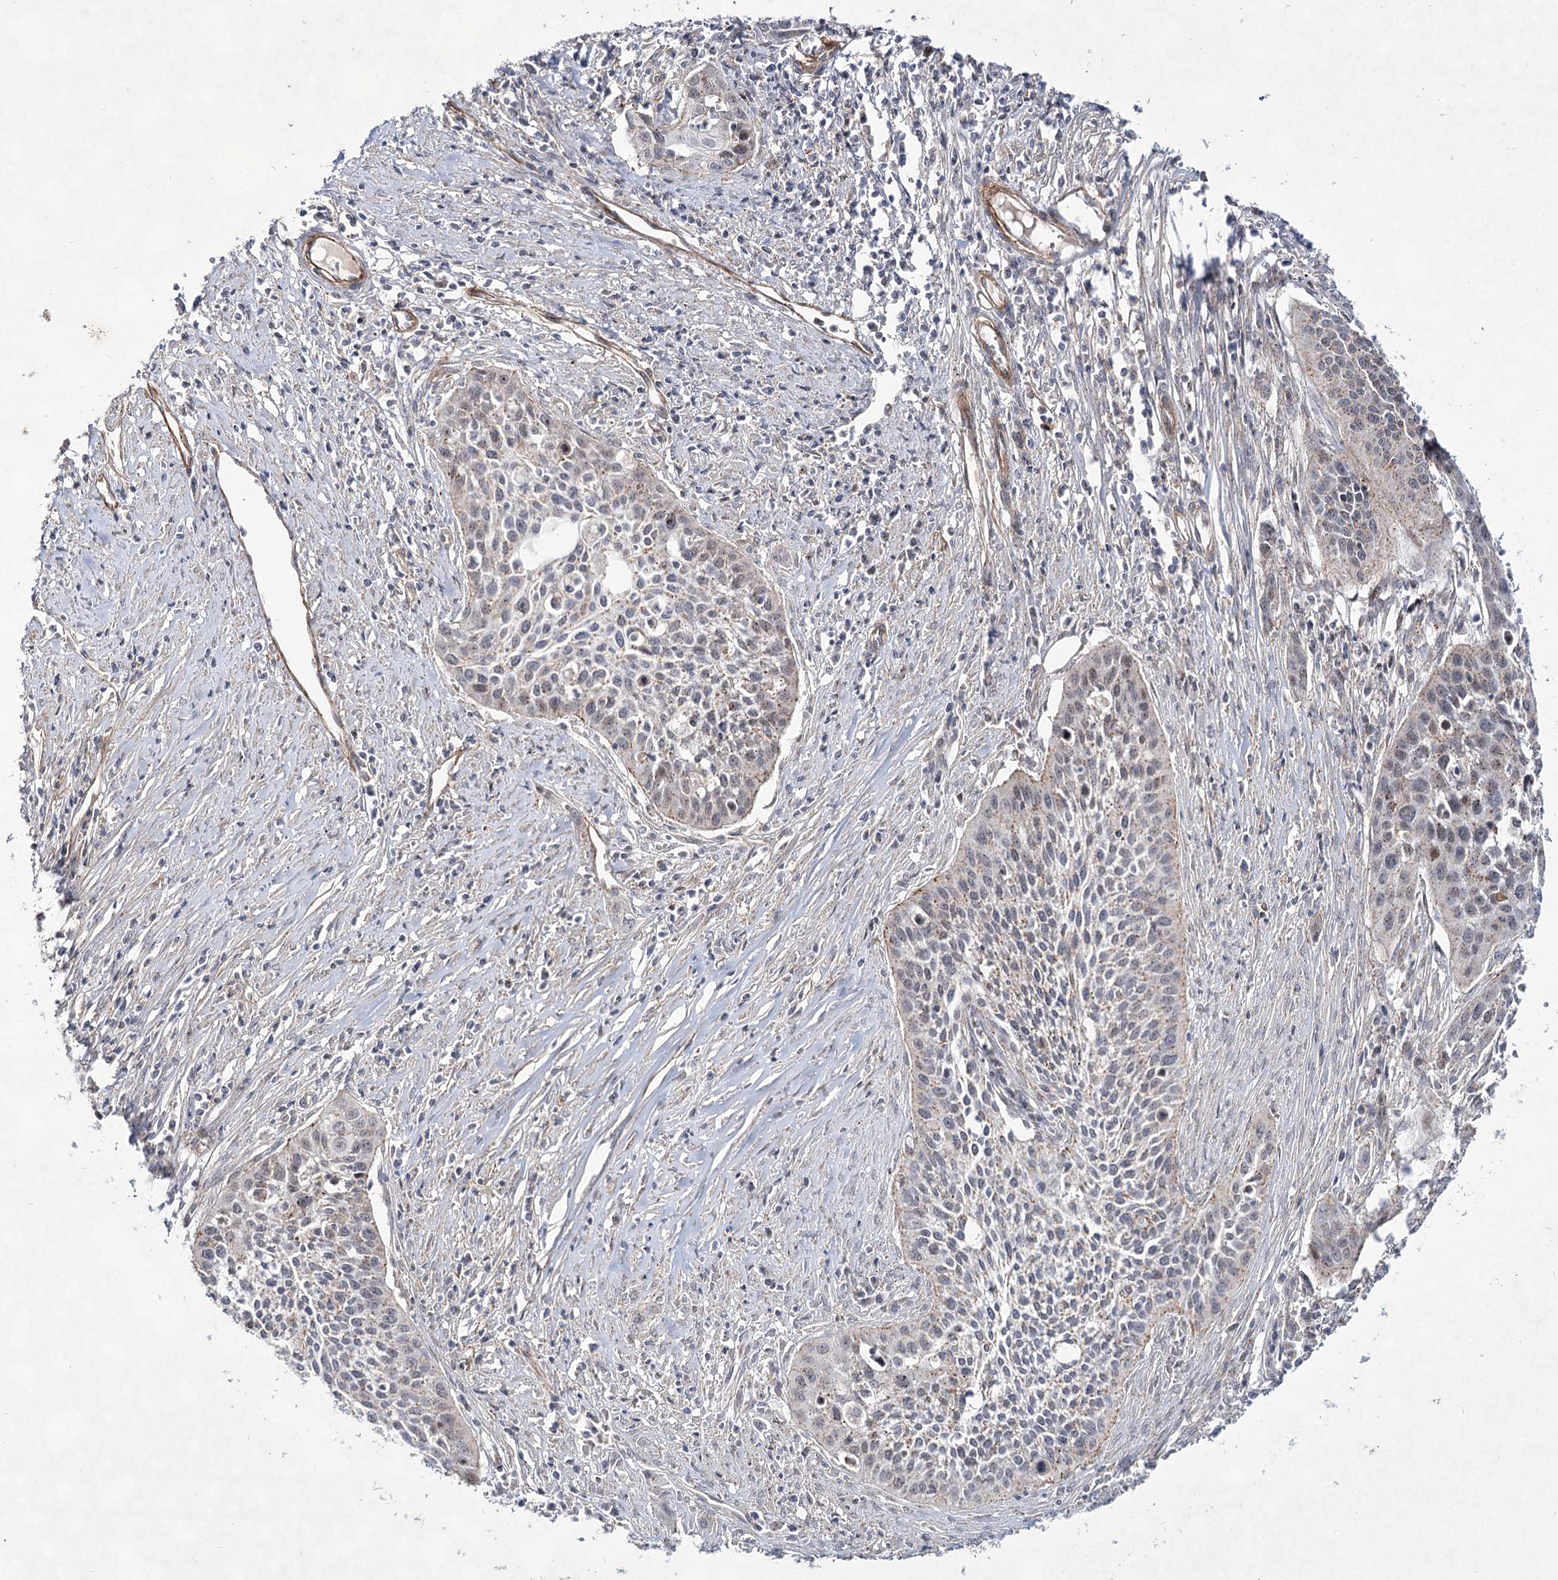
{"staining": {"intensity": "moderate", "quantity": "<25%", "location": "cytoplasmic/membranous"}, "tissue": "cervical cancer", "cell_type": "Tumor cells", "image_type": "cancer", "snomed": [{"axis": "morphology", "description": "Squamous cell carcinoma, NOS"}, {"axis": "topography", "description": "Cervix"}], "caption": "Cervical squamous cell carcinoma tissue shows moderate cytoplasmic/membranous expression in approximately <25% of tumor cells", "gene": "ATL2", "patient": {"sex": "female", "age": 34}}